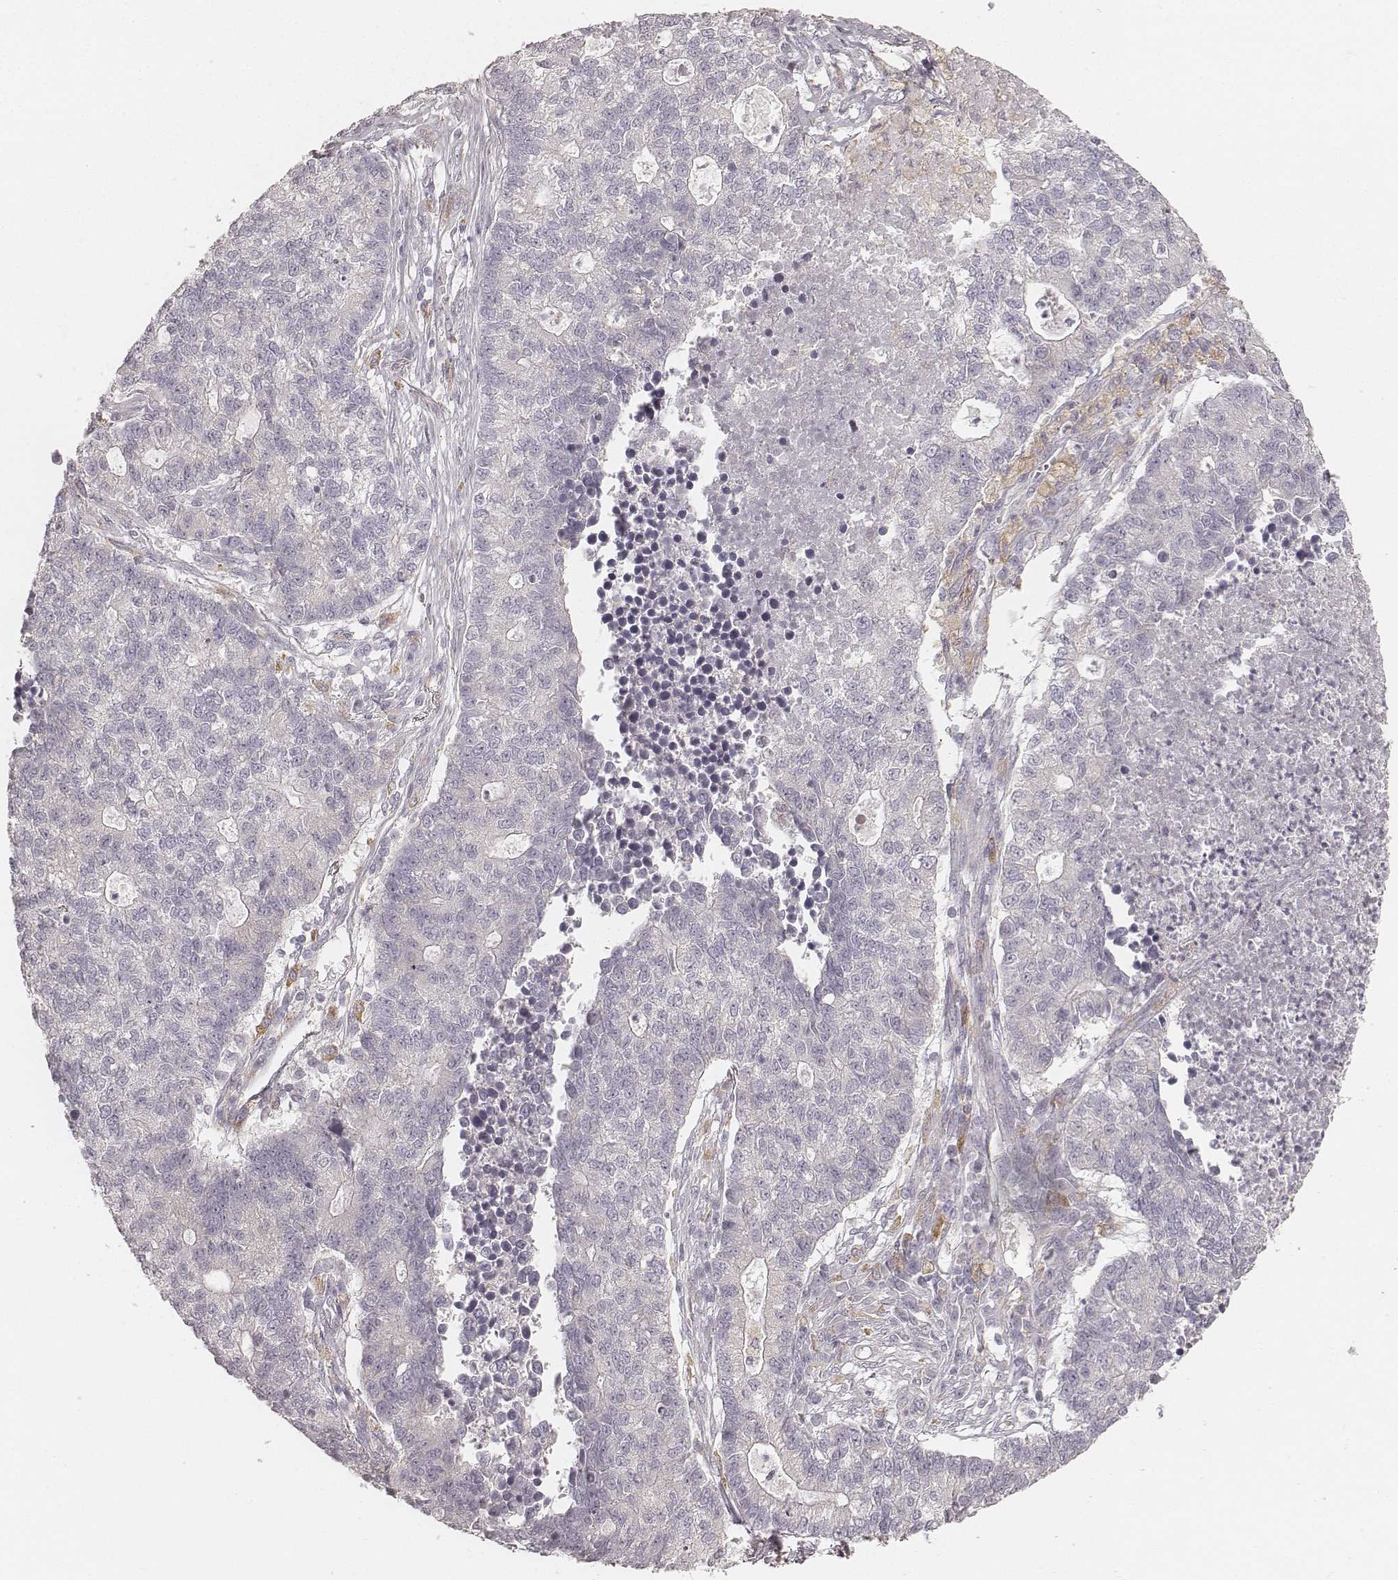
{"staining": {"intensity": "negative", "quantity": "none", "location": "none"}, "tissue": "lung cancer", "cell_type": "Tumor cells", "image_type": "cancer", "snomed": [{"axis": "morphology", "description": "Adenocarcinoma, NOS"}, {"axis": "topography", "description": "Lung"}], "caption": "This is a micrograph of IHC staining of lung adenocarcinoma, which shows no positivity in tumor cells.", "gene": "FMNL2", "patient": {"sex": "male", "age": 57}}